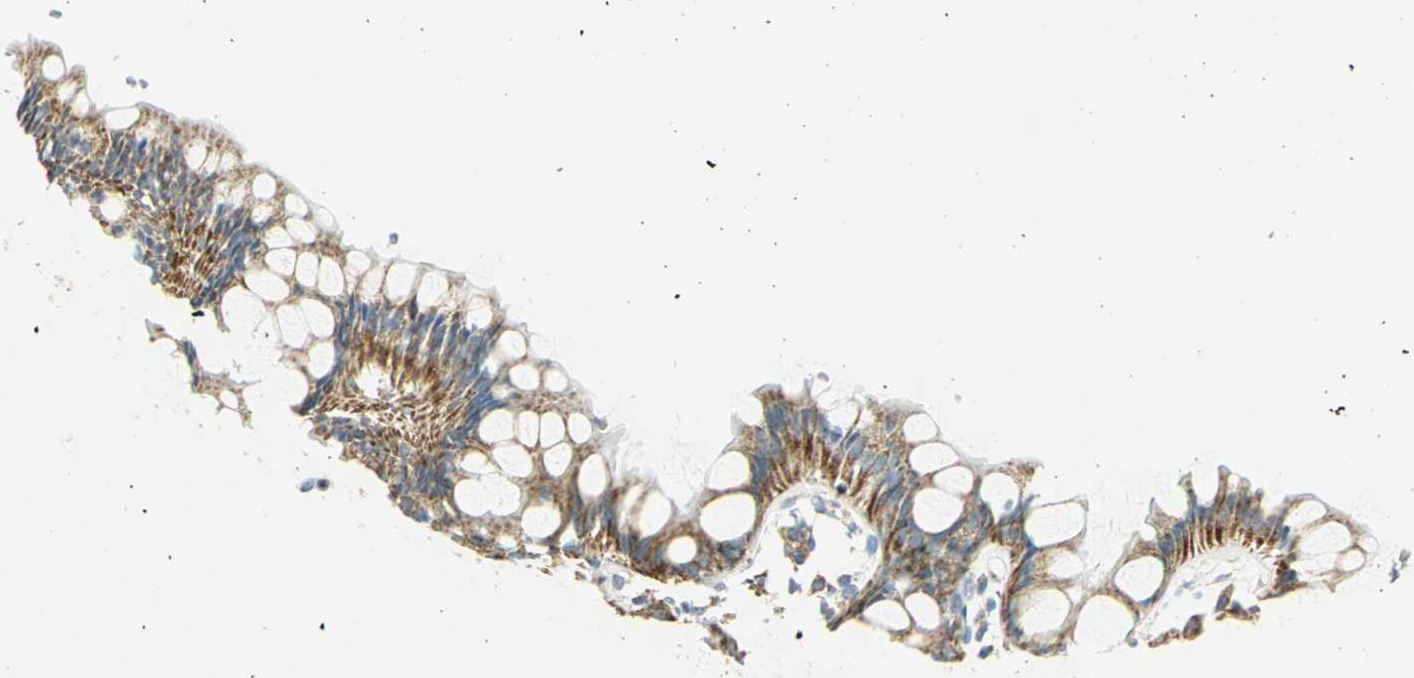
{"staining": {"intensity": "moderate", "quantity": "25%-75%", "location": "cytoplasmic/membranous"}, "tissue": "rectum", "cell_type": "Glandular cells", "image_type": "normal", "snomed": [{"axis": "morphology", "description": "Normal tissue, NOS"}, {"axis": "topography", "description": "Rectum"}], "caption": "This micrograph reveals immunohistochemistry (IHC) staining of benign rectum, with medium moderate cytoplasmic/membranous staining in about 25%-75% of glandular cells.", "gene": "NTRK1", "patient": {"sex": "female", "age": 66}}